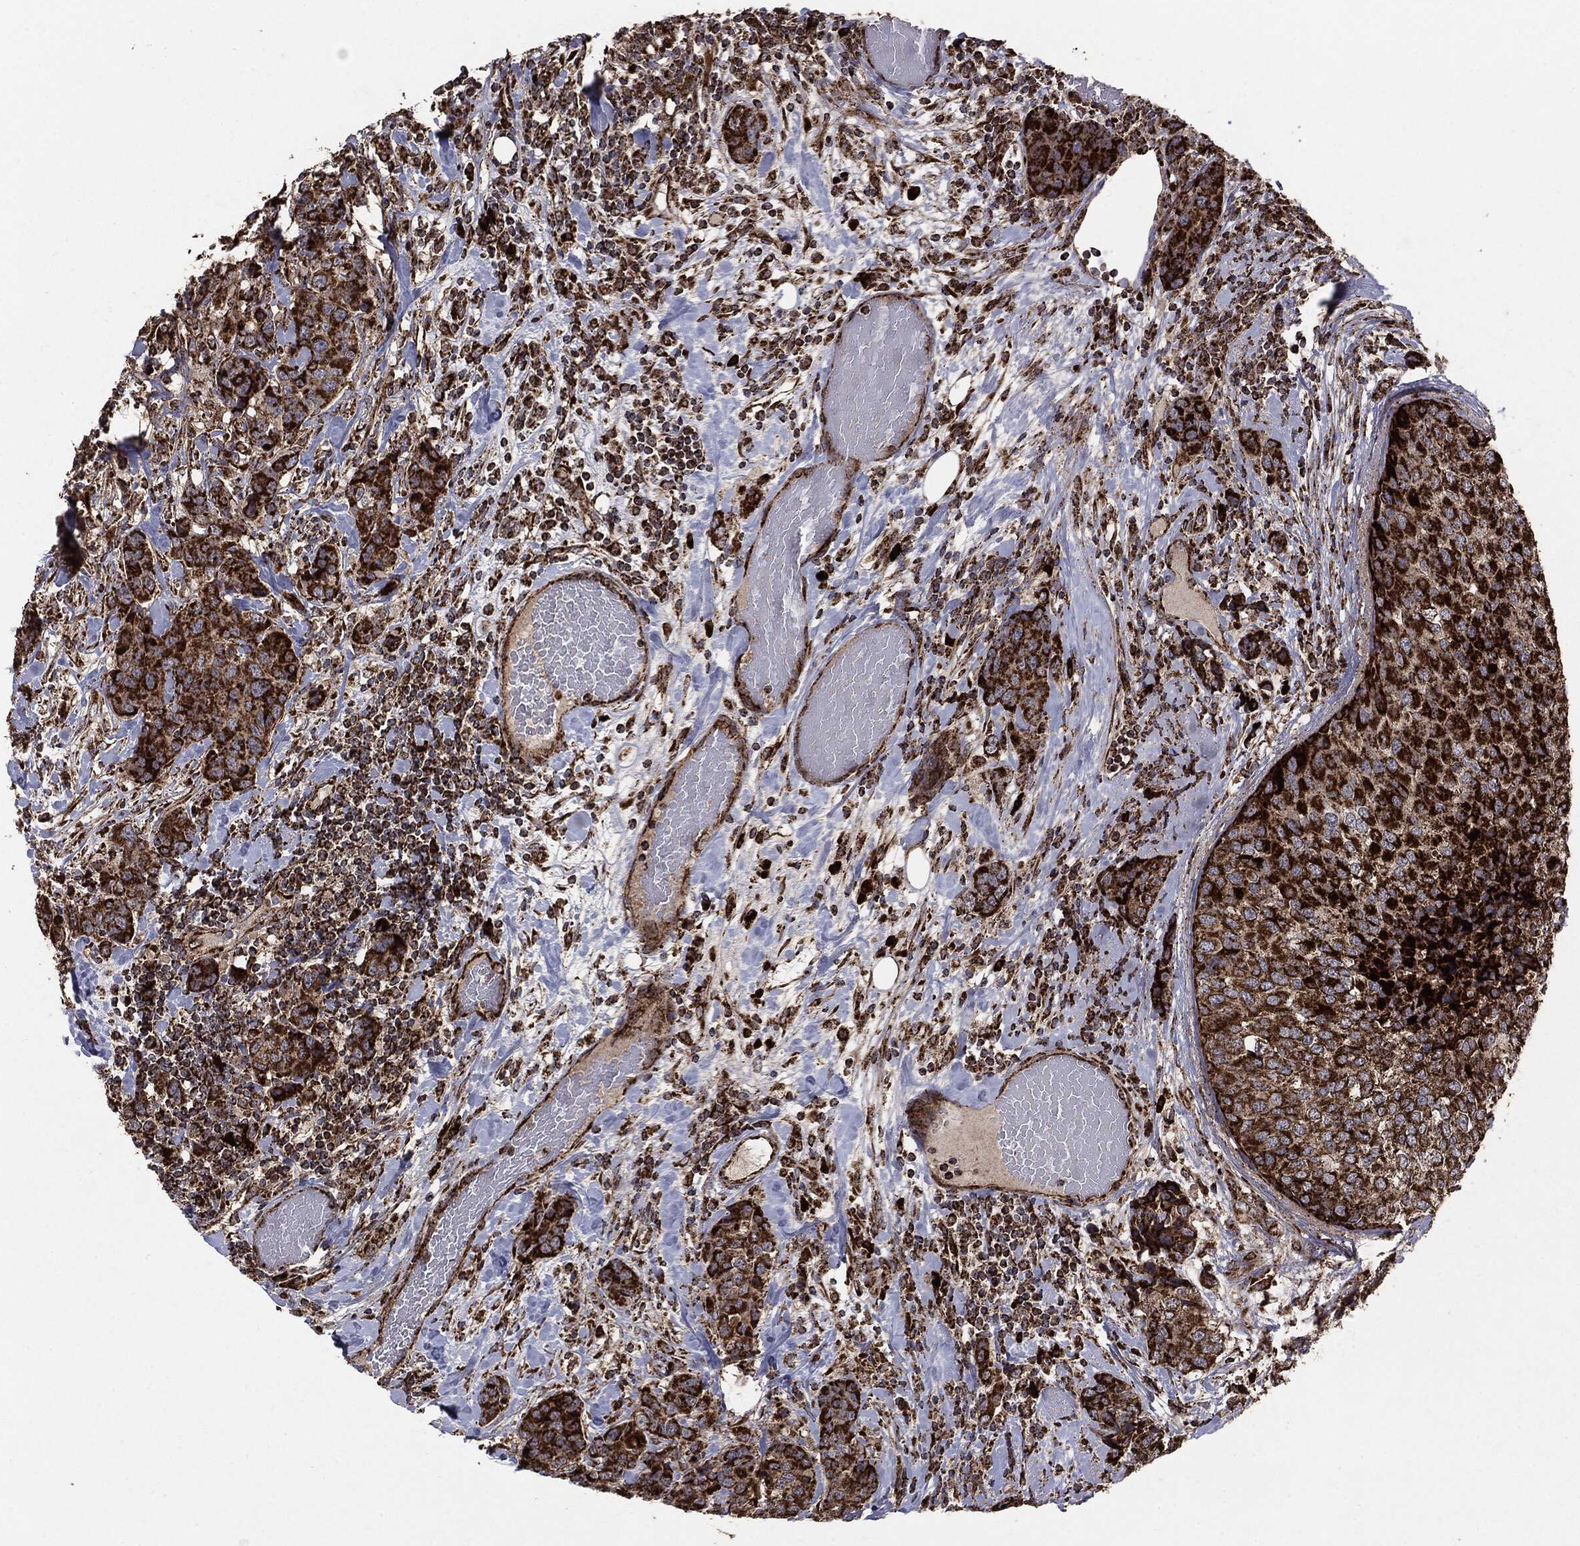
{"staining": {"intensity": "strong", "quantity": ">75%", "location": "cytoplasmic/membranous"}, "tissue": "breast cancer", "cell_type": "Tumor cells", "image_type": "cancer", "snomed": [{"axis": "morphology", "description": "Lobular carcinoma"}, {"axis": "topography", "description": "Breast"}], "caption": "A micrograph showing strong cytoplasmic/membranous positivity in about >75% of tumor cells in breast cancer, as visualized by brown immunohistochemical staining.", "gene": "MAP2K1", "patient": {"sex": "female", "age": 59}}